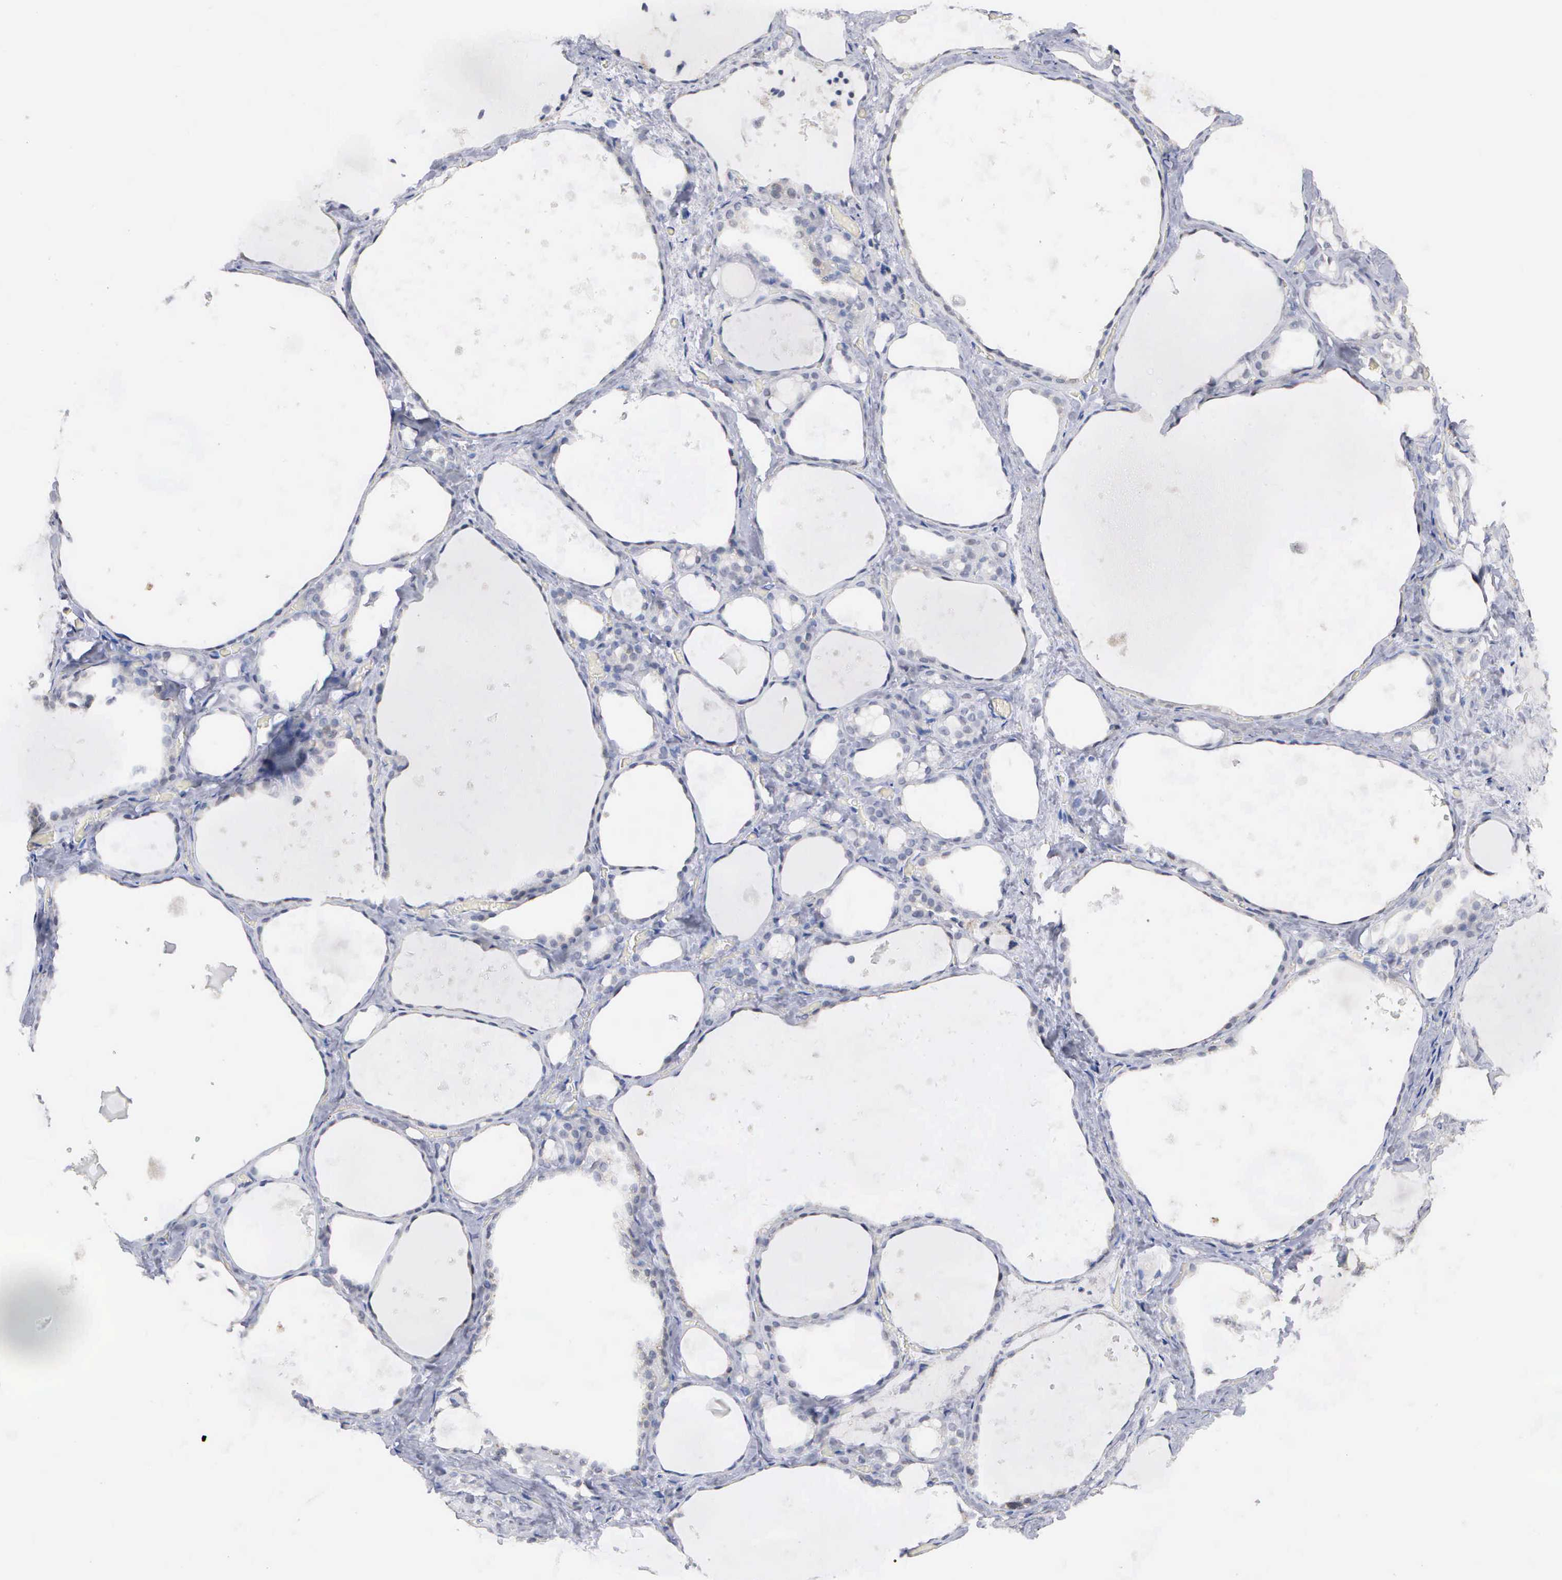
{"staining": {"intensity": "weak", "quantity": "<25%", "location": "cytoplasmic/membranous,nuclear"}, "tissue": "thyroid gland", "cell_type": "Glandular cells", "image_type": "normal", "snomed": [{"axis": "morphology", "description": "Normal tissue, NOS"}, {"axis": "topography", "description": "Thyroid gland"}], "caption": "An image of human thyroid gland is negative for staining in glandular cells. (DAB immunohistochemistry (IHC) visualized using brightfield microscopy, high magnification).", "gene": "KDM6A", "patient": {"sex": "male", "age": 76}}